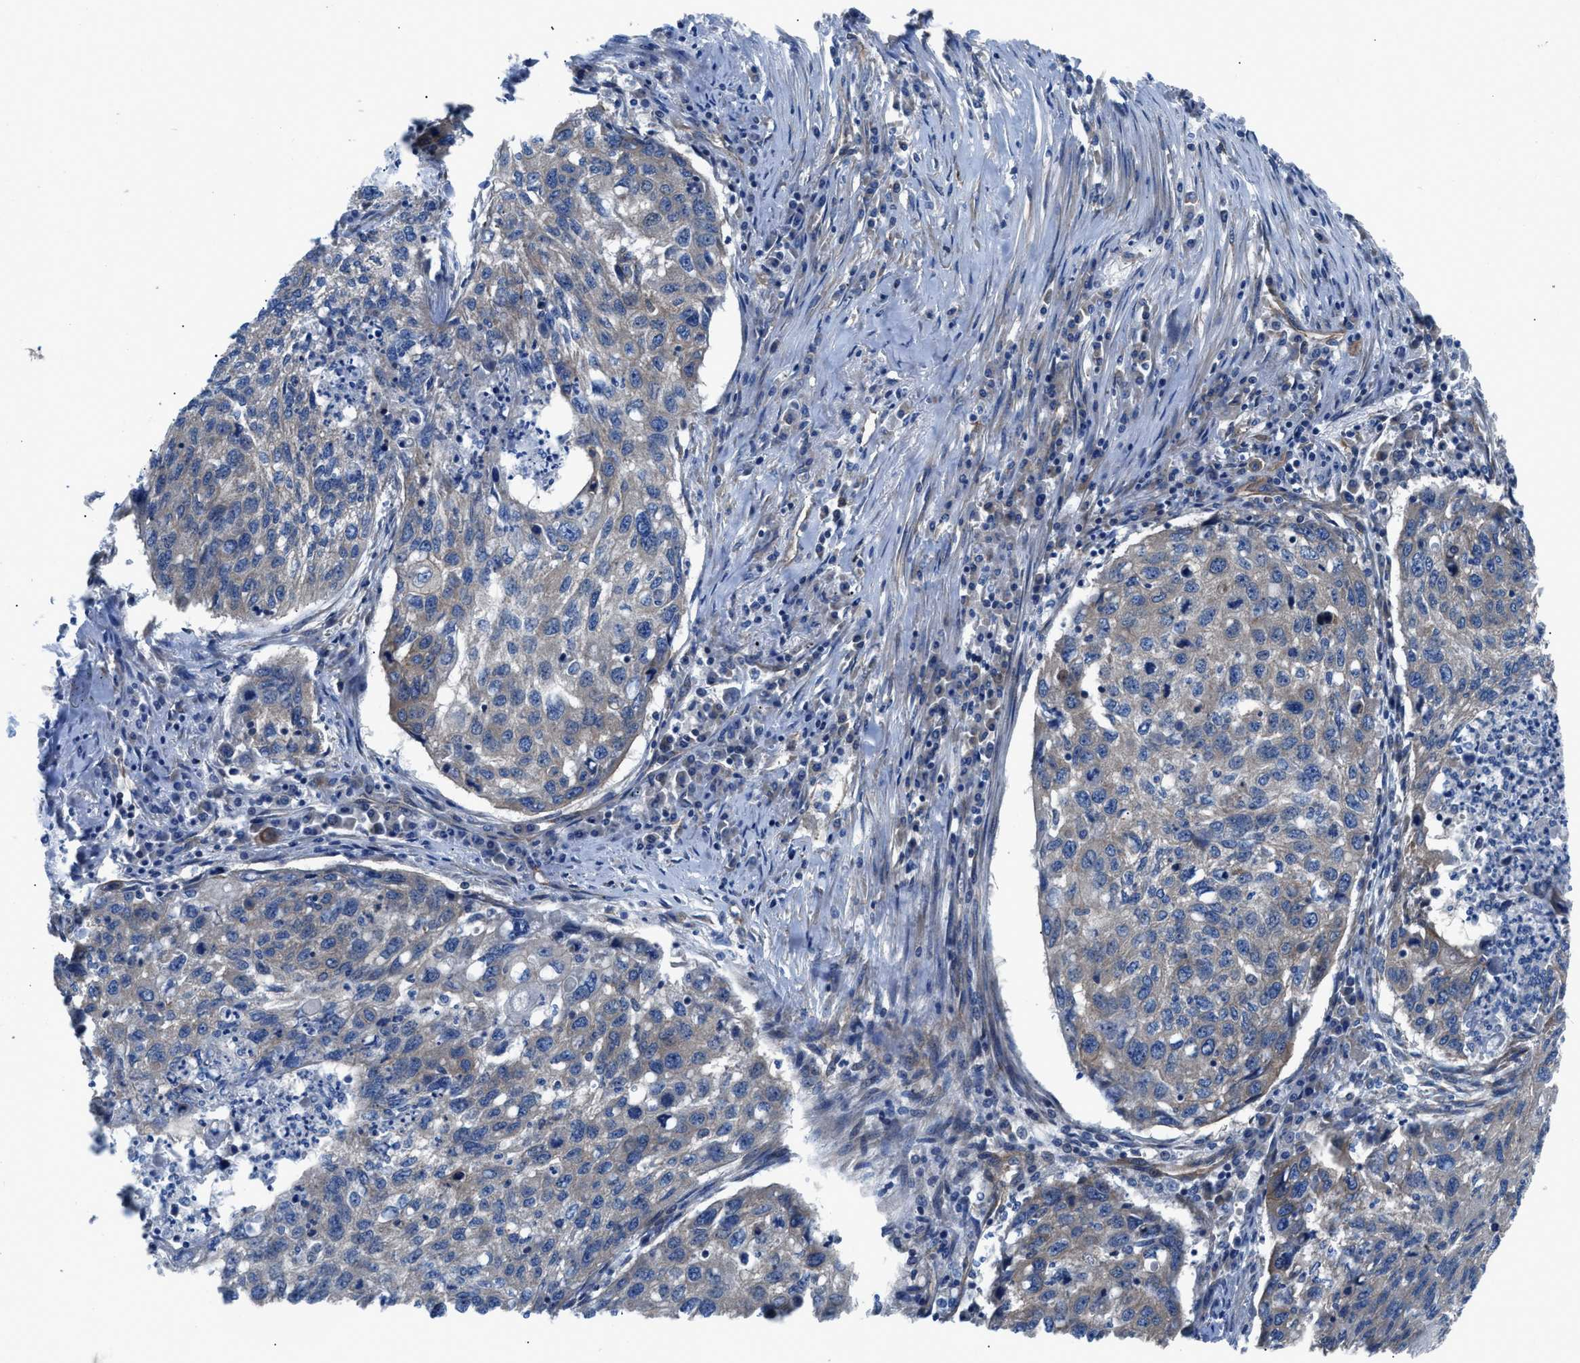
{"staining": {"intensity": "negative", "quantity": "none", "location": "none"}, "tissue": "lung cancer", "cell_type": "Tumor cells", "image_type": "cancer", "snomed": [{"axis": "morphology", "description": "Squamous cell carcinoma, NOS"}, {"axis": "topography", "description": "Lung"}], "caption": "Lung squamous cell carcinoma stained for a protein using IHC demonstrates no staining tumor cells.", "gene": "TRIP4", "patient": {"sex": "female", "age": 63}}